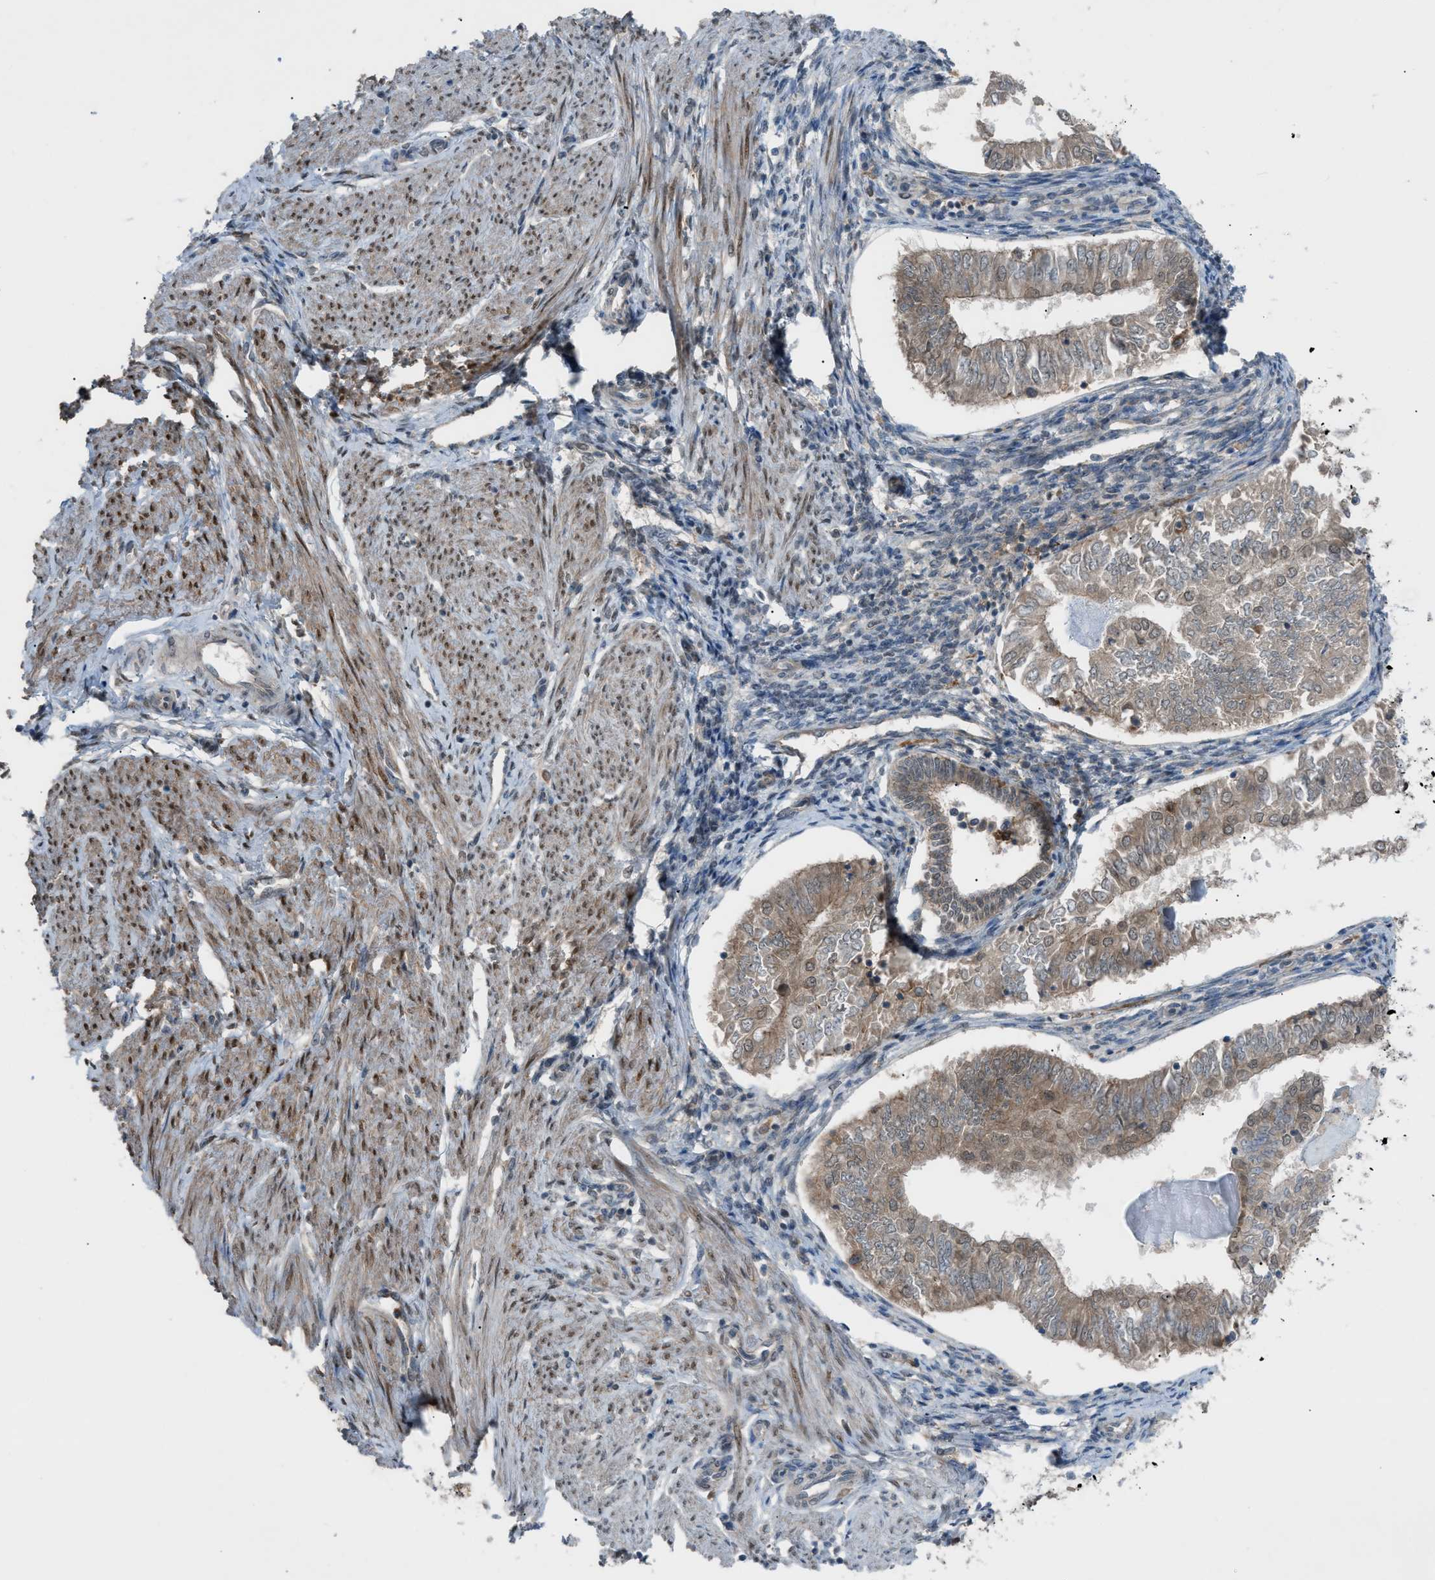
{"staining": {"intensity": "moderate", "quantity": "25%-75%", "location": "cytoplasmic/membranous,nuclear"}, "tissue": "endometrial cancer", "cell_type": "Tumor cells", "image_type": "cancer", "snomed": [{"axis": "morphology", "description": "Adenocarcinoma, NOS"}, {"axis": "topography", "description": "Endometrium"}], "caption": "Protein expression analysis of endometrial adenocarcinoma displays moderate cytoplasmic/membranous and nuclear staining in approximately 25%-75% of tumor cells. Ihc stains the protein of interest in brown and the nuclei are stained blue.", "gene": "DYRK1A", "patient": {"sex": "female", "age": 53}}